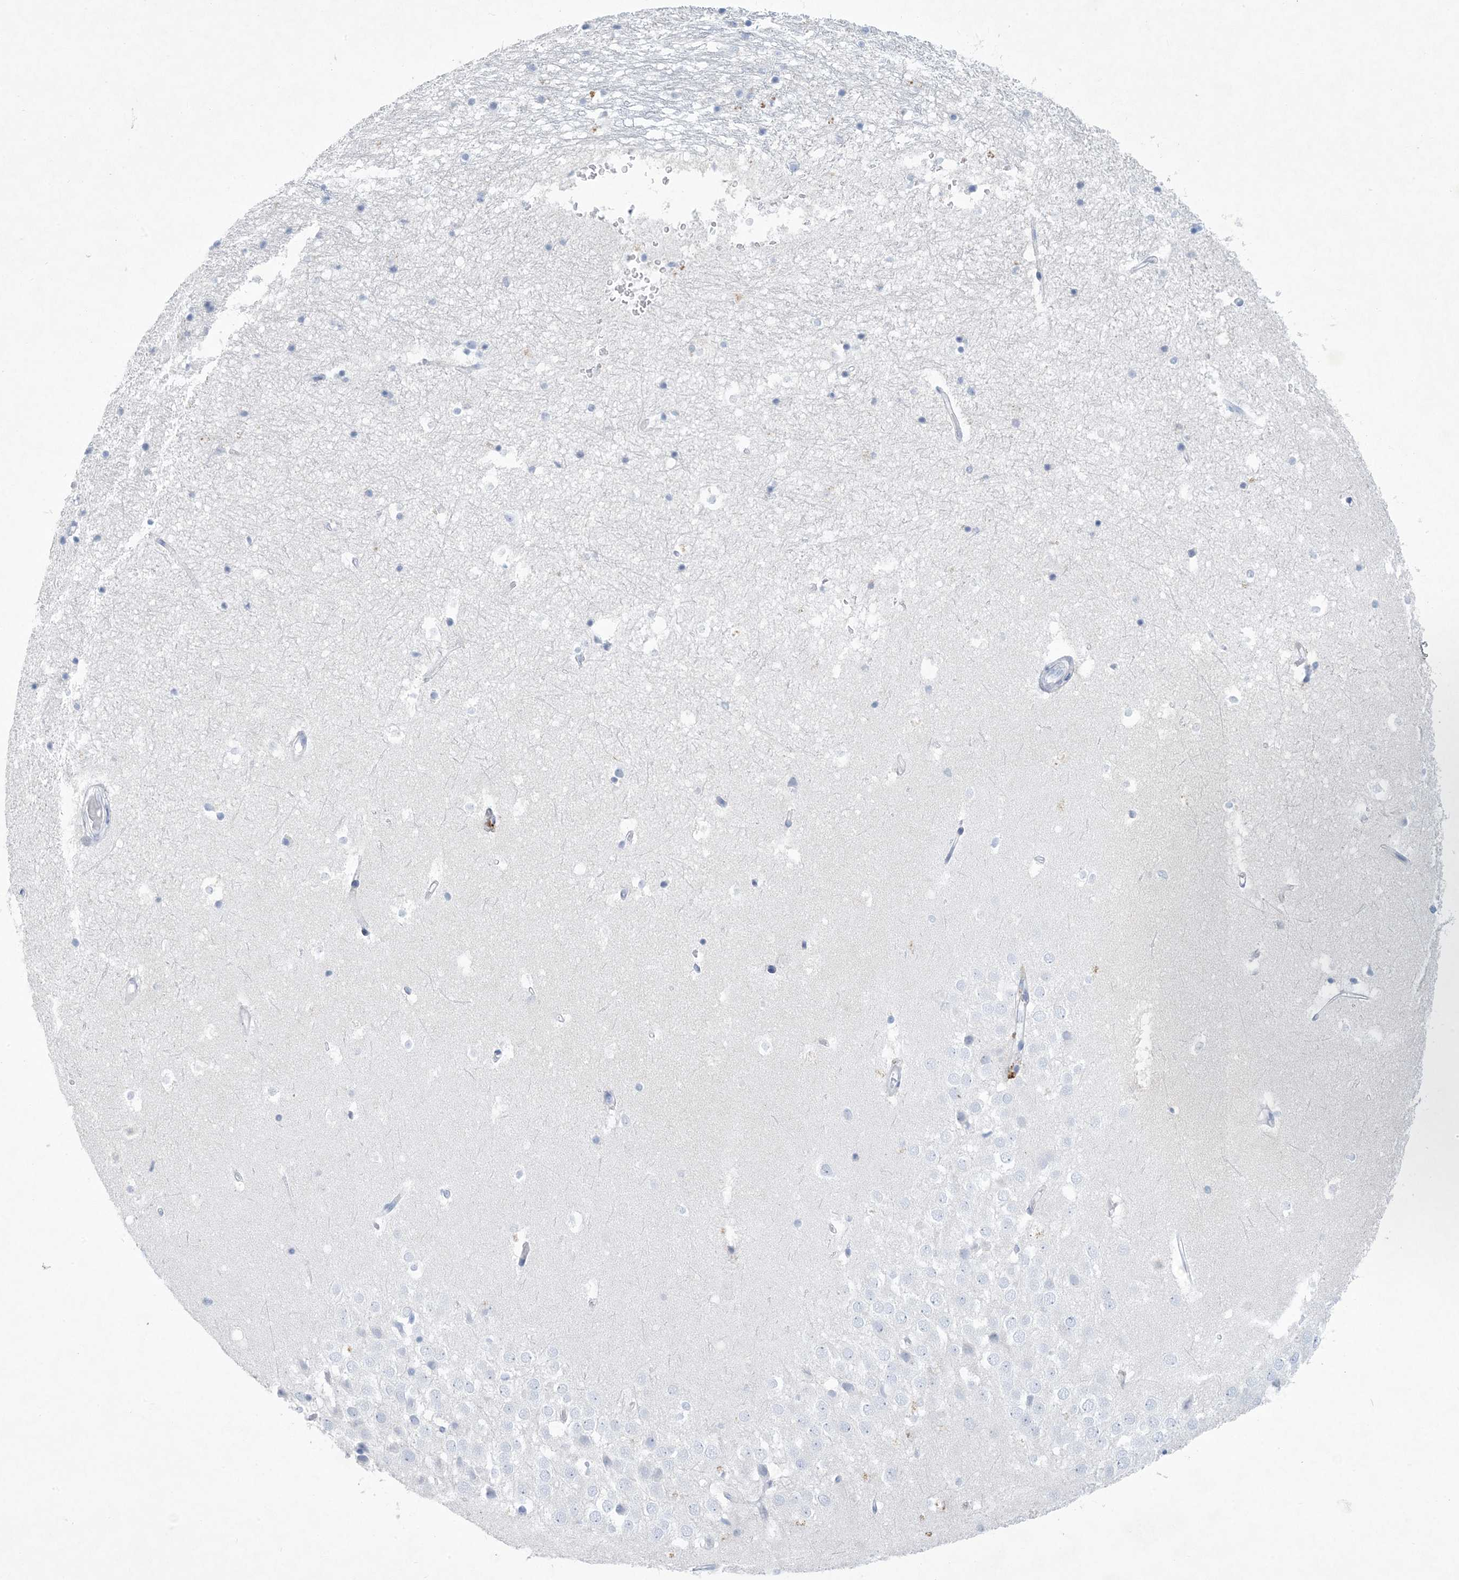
{"staining": {"intensity": "negative", "quantity": "none", "location": "none"}, "tissue": "hippocampus", "cell_type": "Glial cells", "image_type": "normal", "snomed": [{"axis": "morphology", "description": "Normal tissue, NOS"}, {"axis": "topography", "description": "Hippocampus"}], "caption": "DAB (3,3'-diaminobenzidine) immunohistochemical staining of normal human hippocampus displays no significant positivity in glial cells.", "gene": "PSD4", "patient": {"sex": "female", "age": 52}}